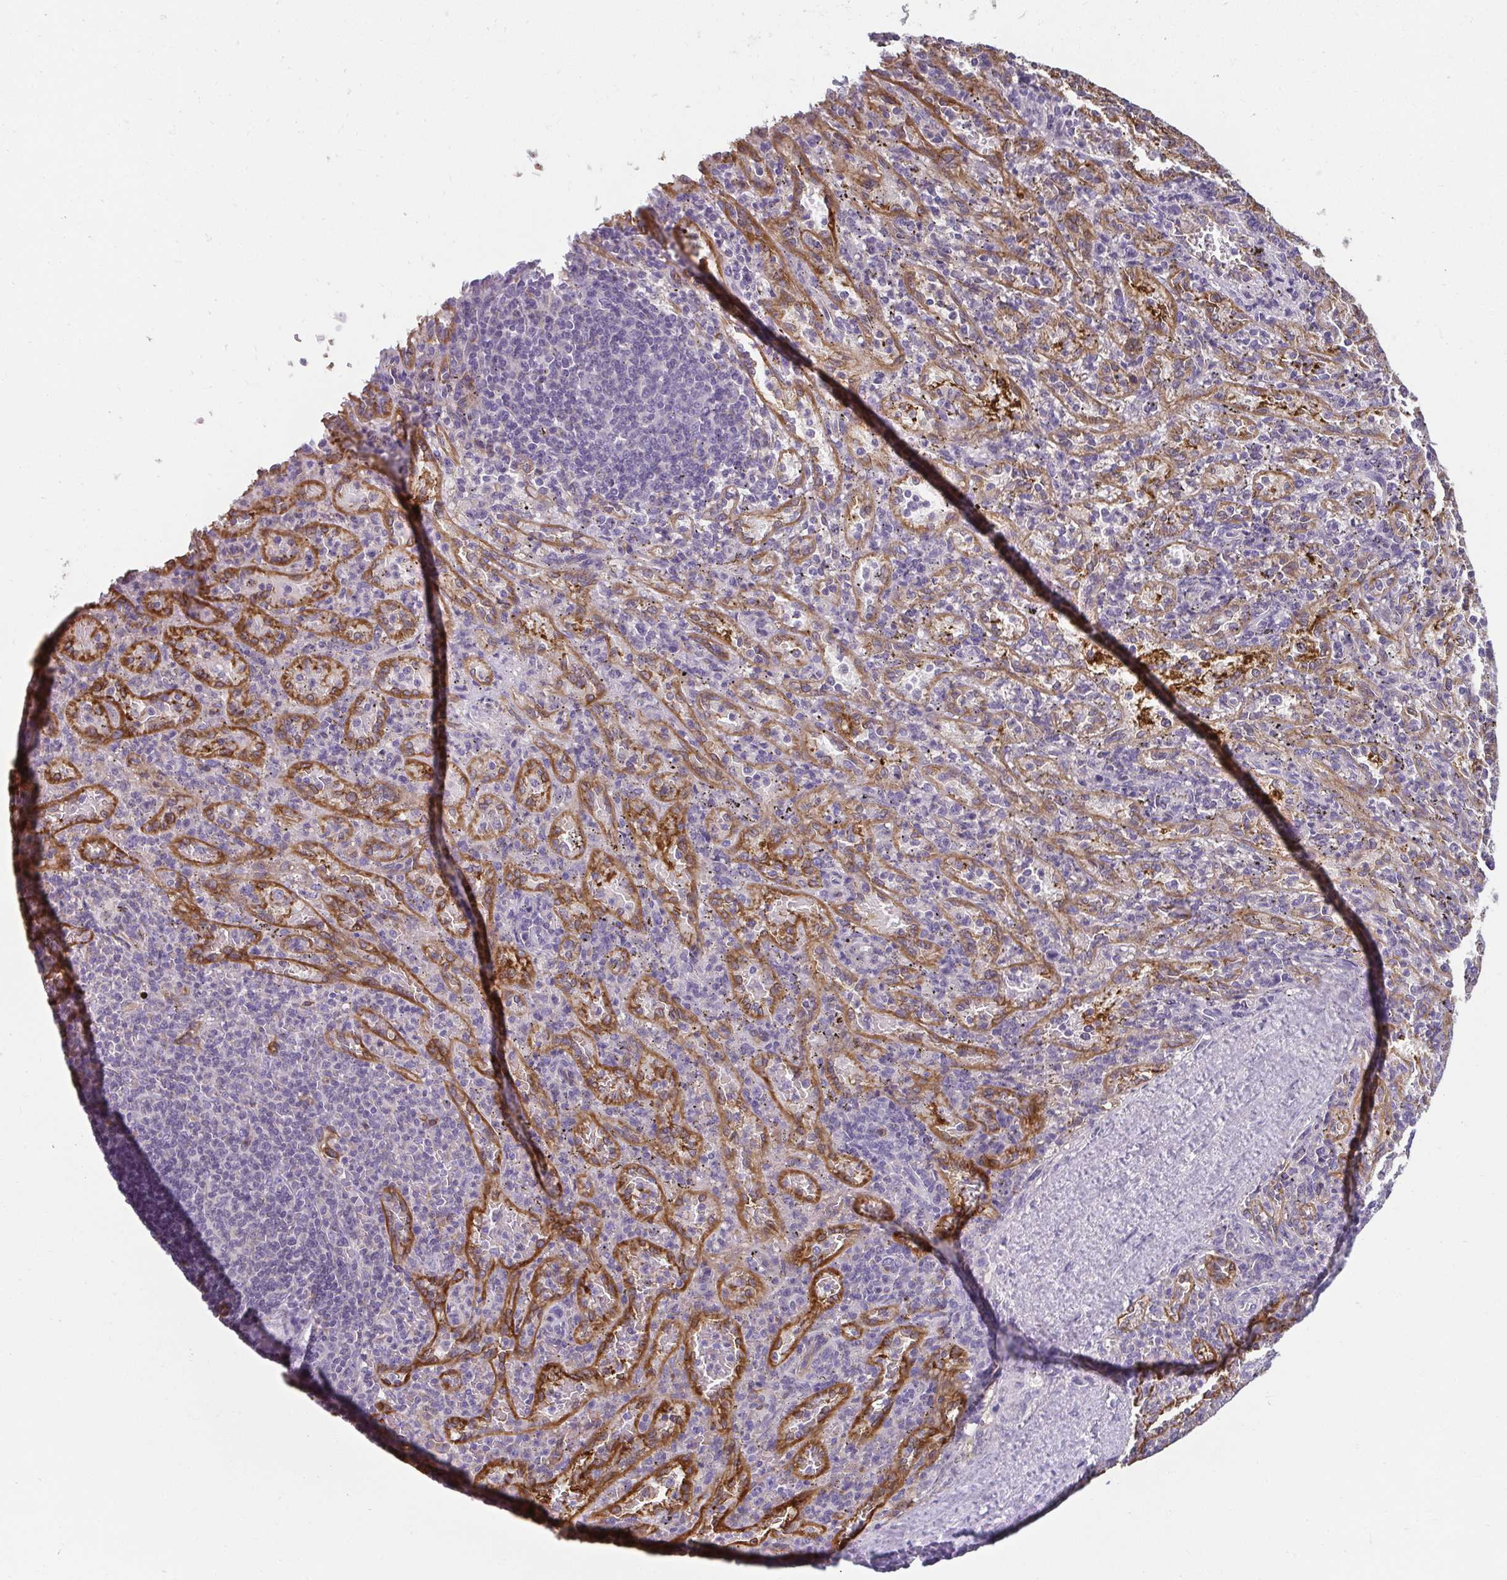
{"staining": {"intensity": "negative", "quantity": "none", "location": "none"}, "tissue": "spleen", "cell_type": "Cells in red pulp", "image_type": "normal", "snomed": [{"axis": "morphology", "description": "Normal tissue, NOS"}, {"axis": "topography", "description": "Spleen"}], "caption": "Cells in red pulp show no significant expression in normal spleen. The staining is performed using DAB brown chromogen with nuclei counter-stained in using hematoxylin.", "gene": "PDE2A", "patient": {"sex": "male", "age": 57}}